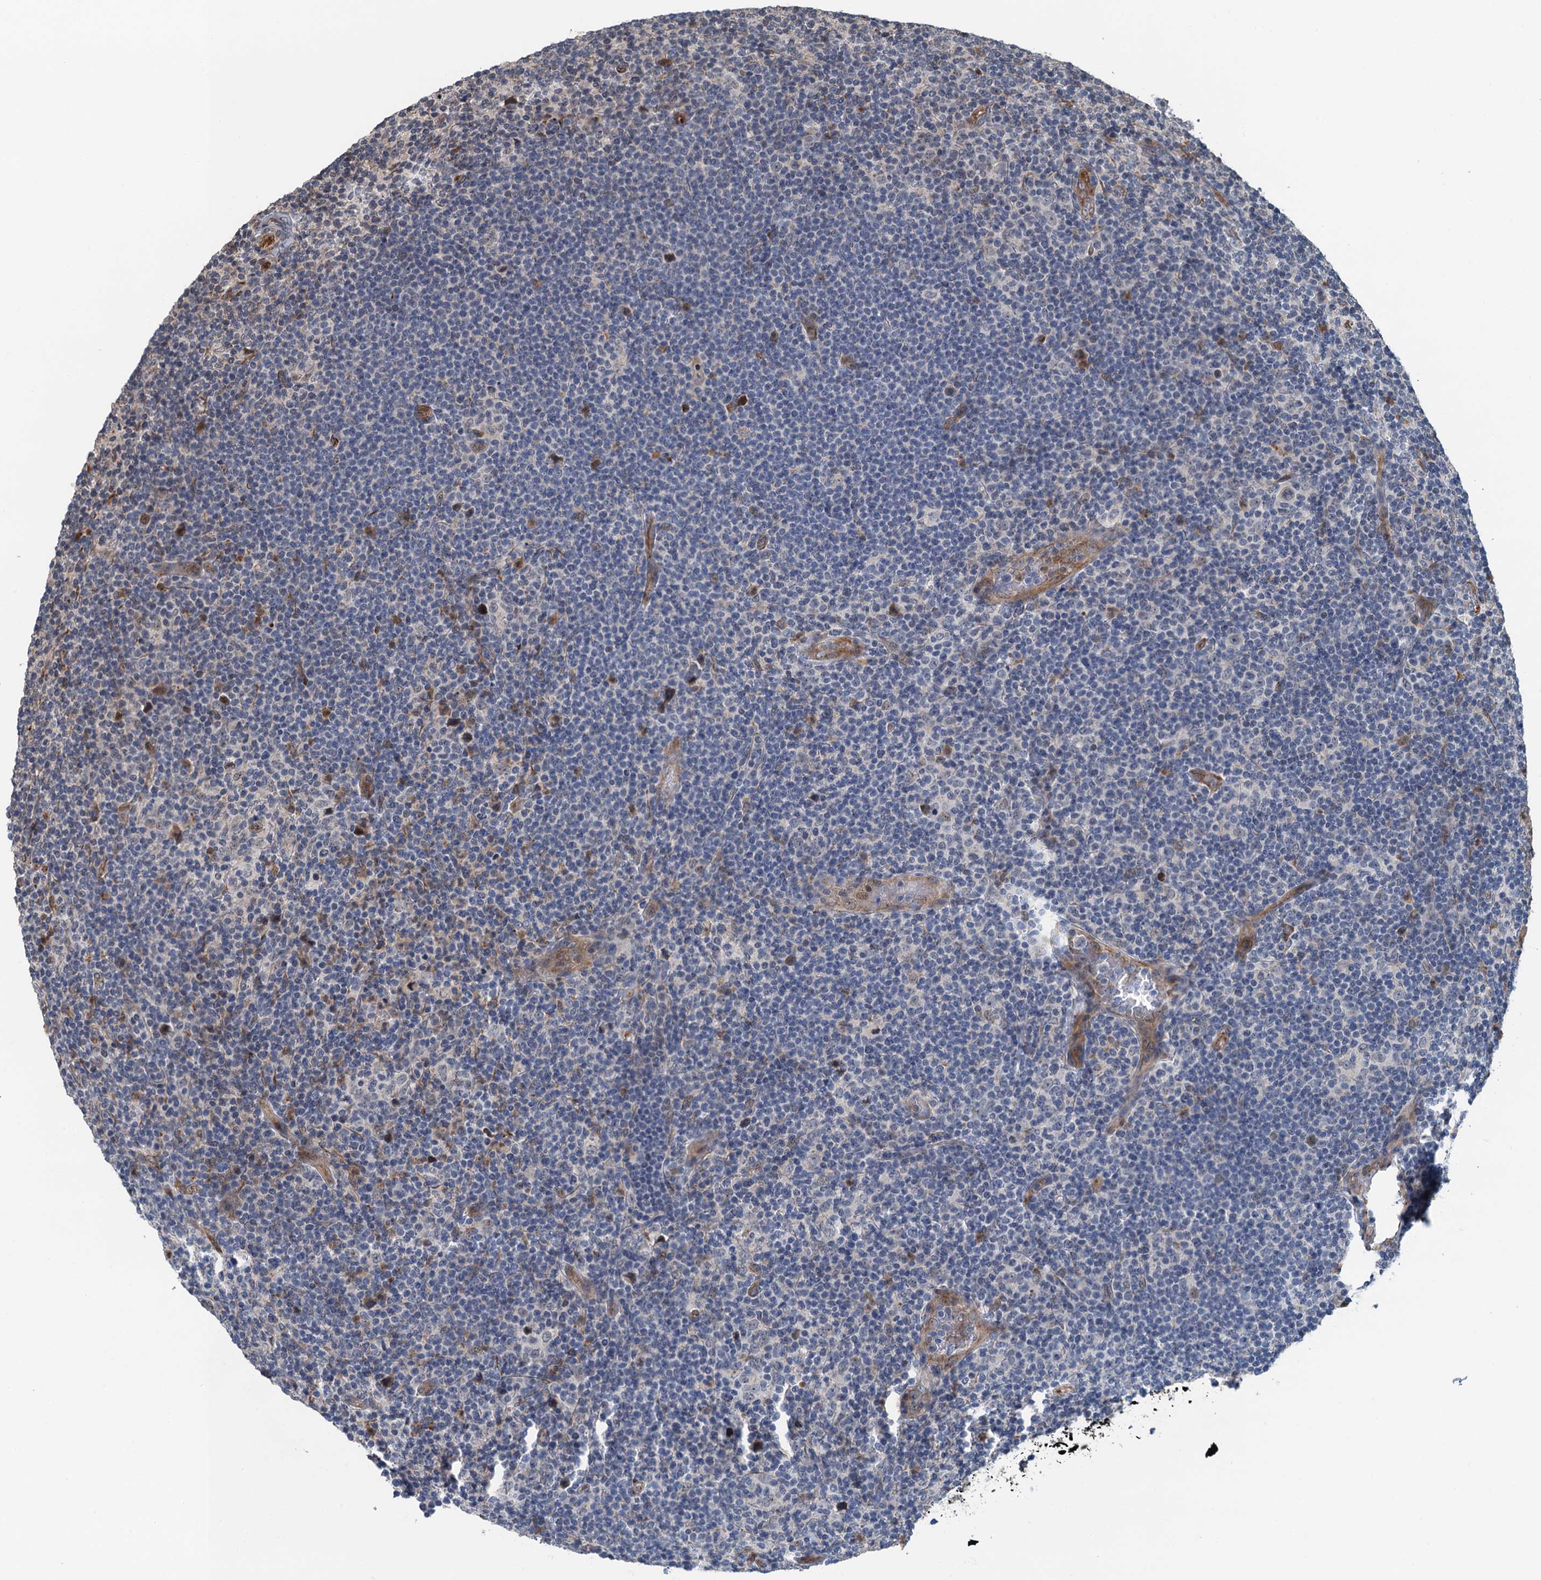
{"staining": {"intensity": "weak", "quantity": "<25%", "location": "nuclear"}, "tissue": "lymphoma", "cell_type": "Tumor cells", "image_type": "cancer", "snomed": [{"axis": "morphology", "description": "Hodgkin's disease, NOS"}, {"axis": "topography", "description": "Lymph node"}], "caption": "This is an IHC micrograph of lymphoma. There is no expression in tumor cells.", "gene": "WHAMM", "patient": {"sex": "female", "age": 57}}